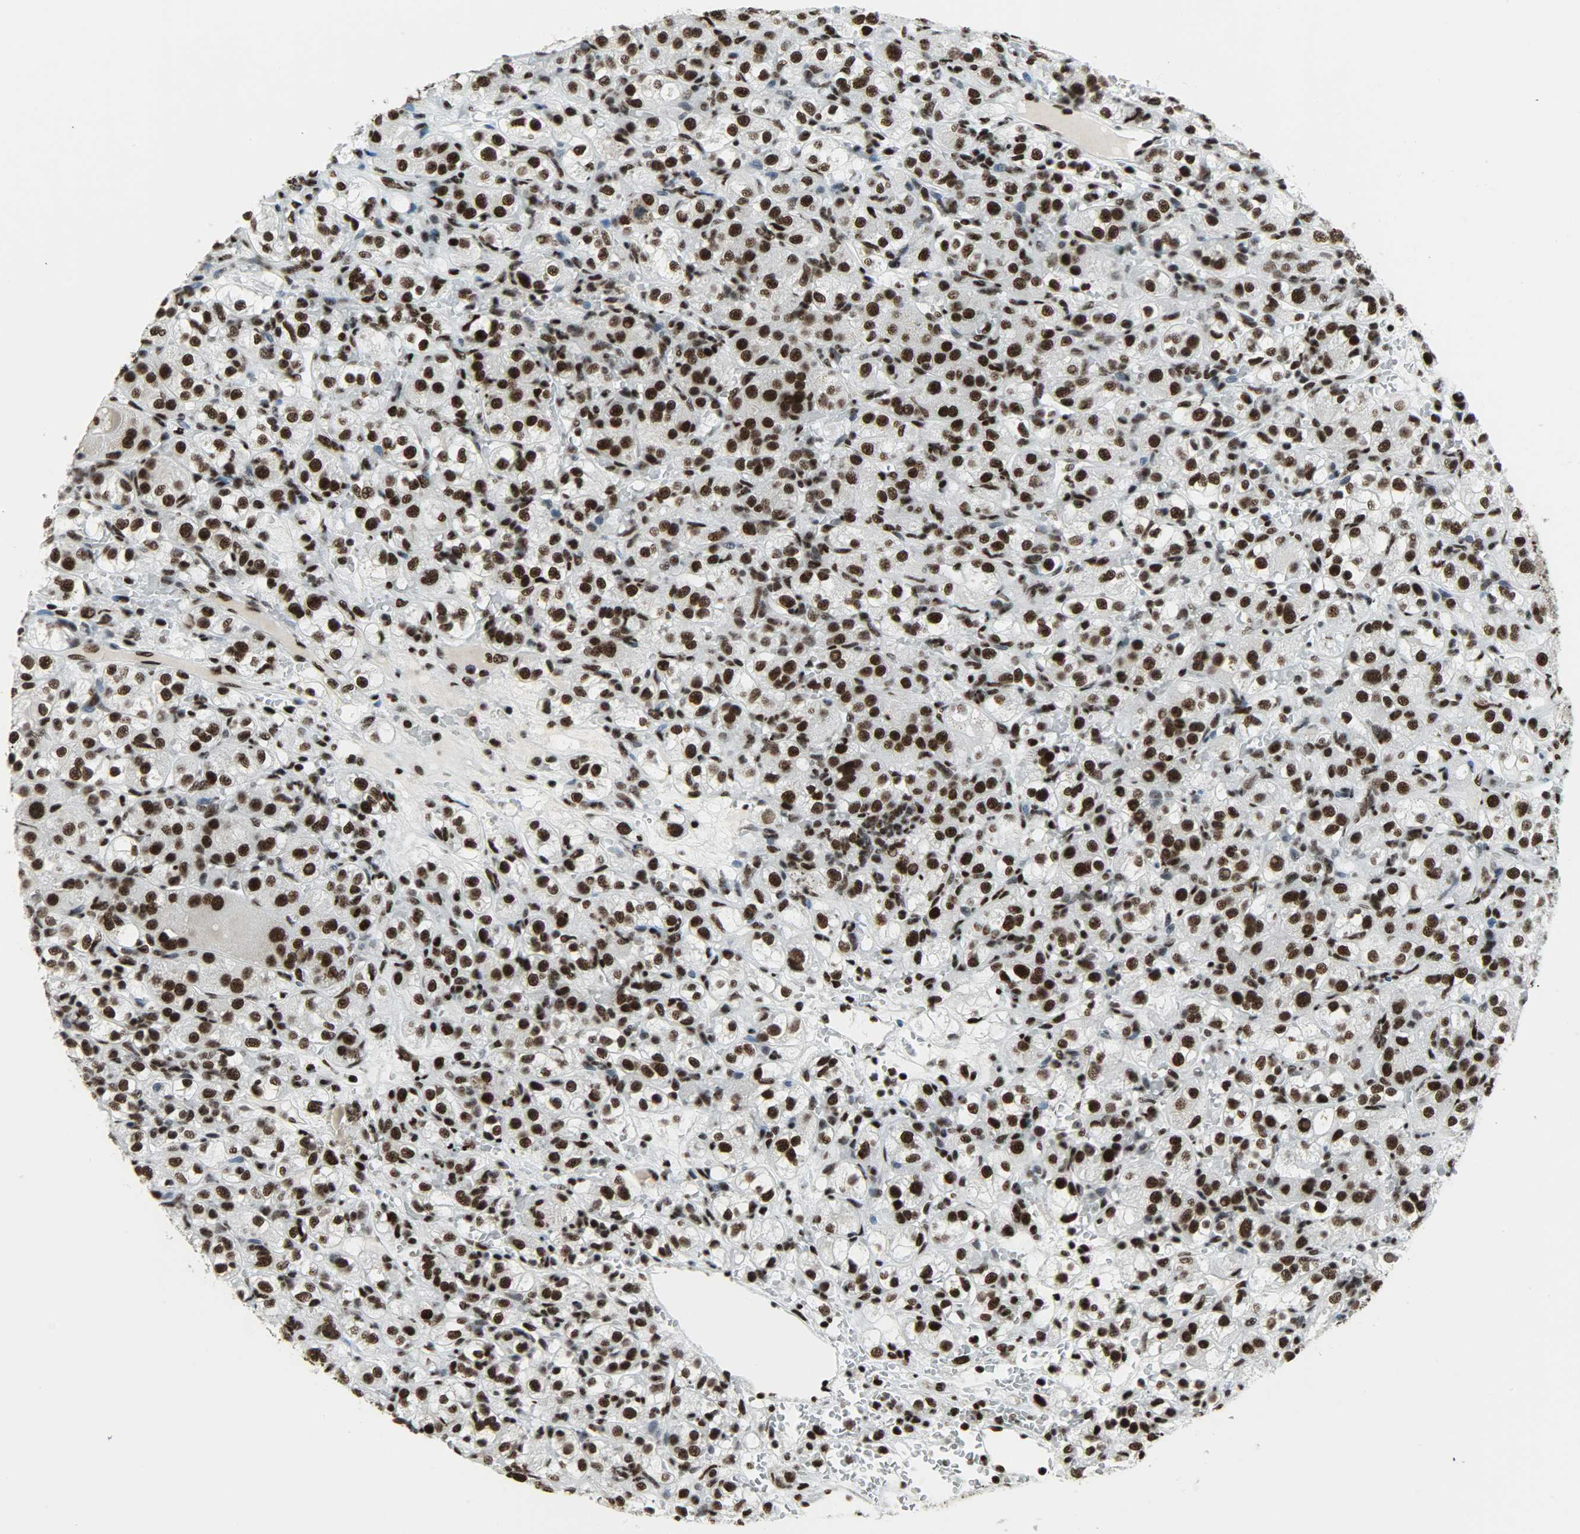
{"staining": {"intensity": "strong", "quantity": ">75%", "location": "nuclear"}, "tissue": "renal cancer", "cell_type": "Tumor cells", "image_type": "cancer", "snomed": [{"axis": "morphology", "description": "Normal tissue, NOS"}, {"axis": "morphology", "description": "Adenocarcinoma, NOS"}, {"axis": "topography", "description": "Kidney"}], "caption": "Renal adenocarcinoma tissue shows strong nuclear staining in about >75% of tumor cells", "gene": "SNRPA", "patient": {"sex": "male", "age": 61}}